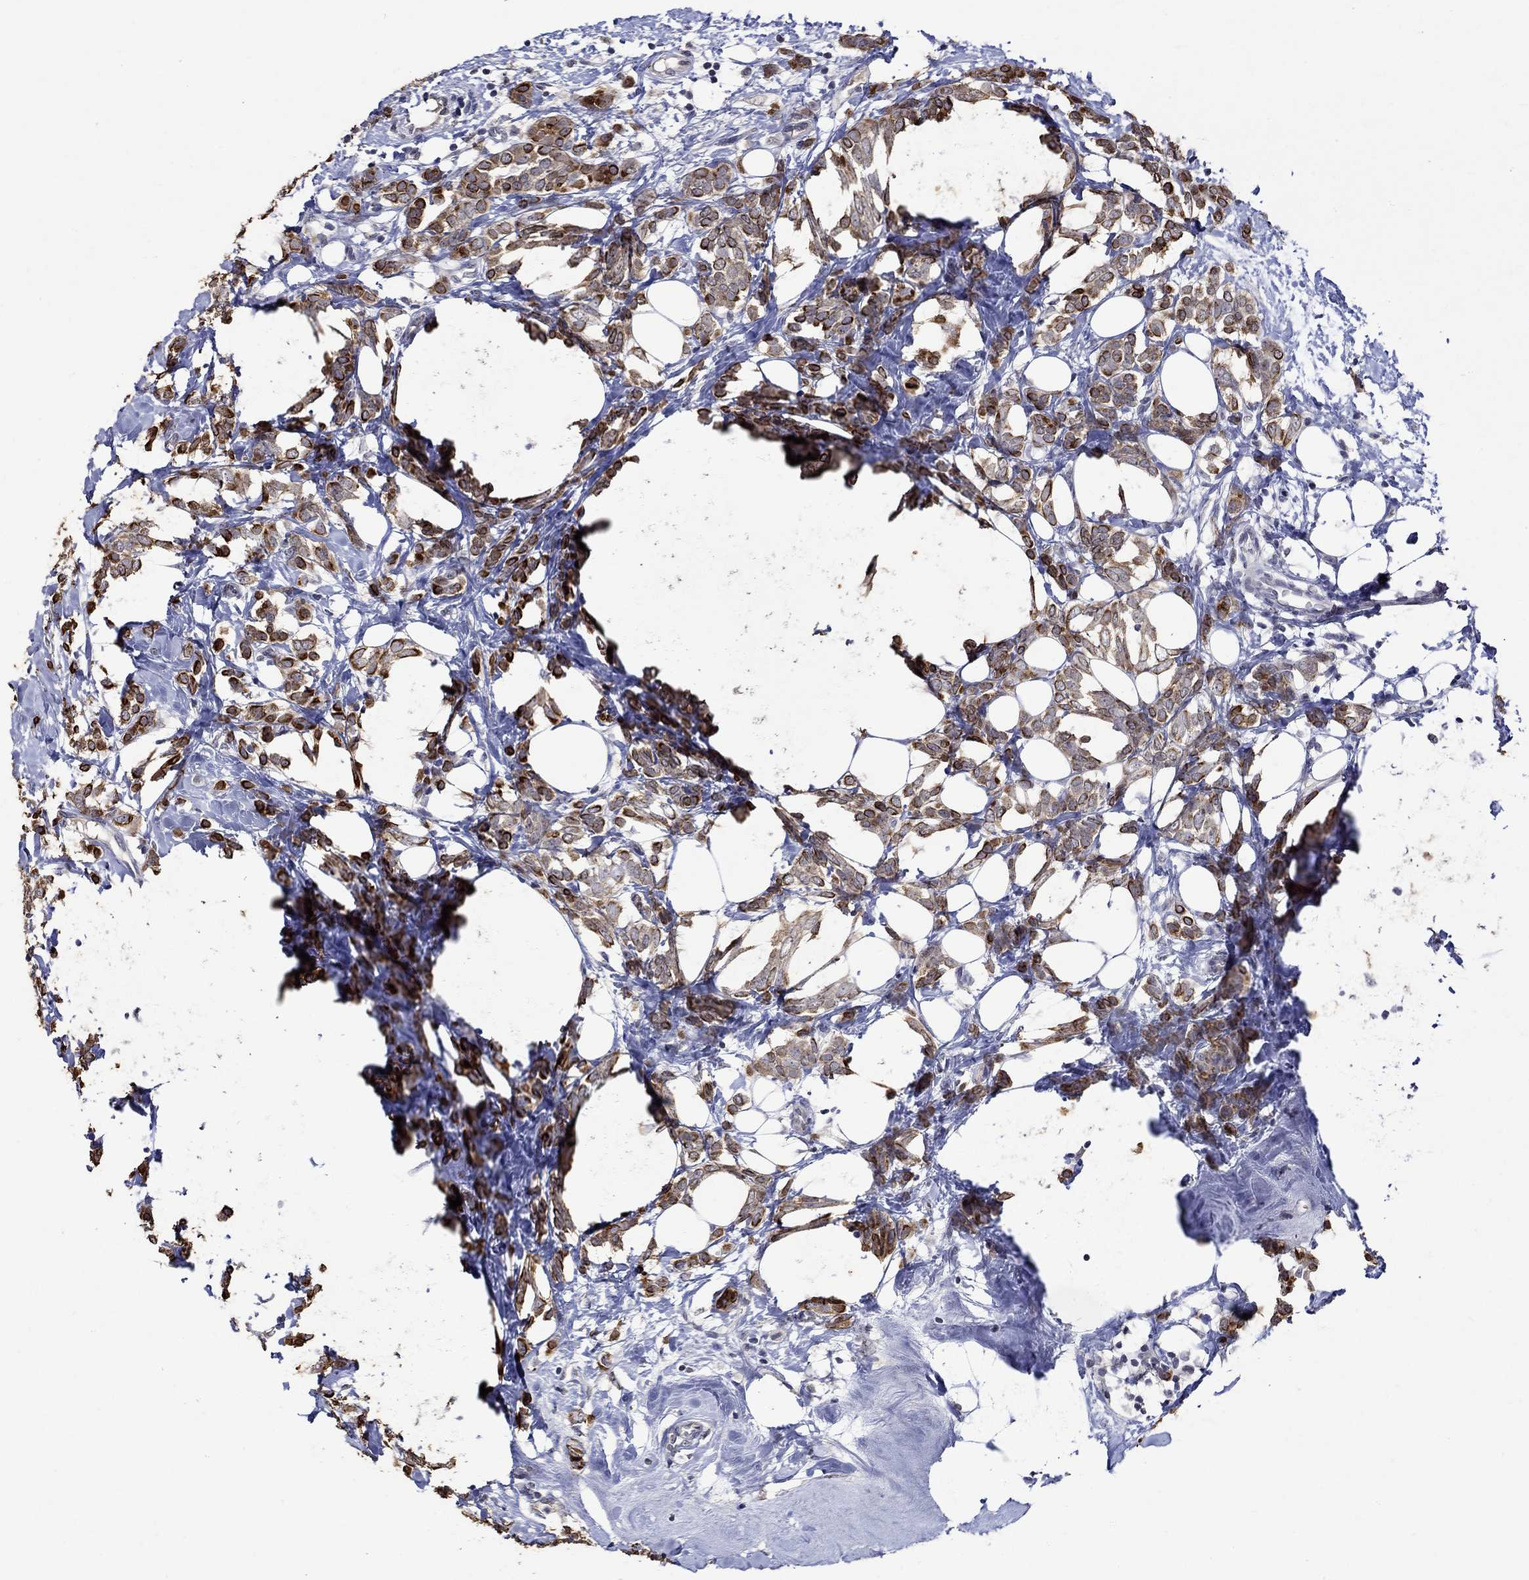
{"staining": {"intensity": "strong", "quantity": "25%-75%", "location": "cytoplasmic/membranous"}, "tissue": "breast cancer", "cell_type": "Tumor cells", "image_type": "cancer", "snomed": [{"axis": "morphology", "description": "Lobular carcinoma"}, {"axis": "topography", "description": "Breast"}], "caption": "Immunohistochemistry photomicrograph of neoplastic tissue: breast cancer stained using IHC exhibits high levels of strong protein expression localized specifically in the cytoplasmic/membranous of tumor cells, appearing as a cytoplasmic/membranous brown color.", "gene": "DDX3Y", "patient": {"sex": "female", "age": 49}}